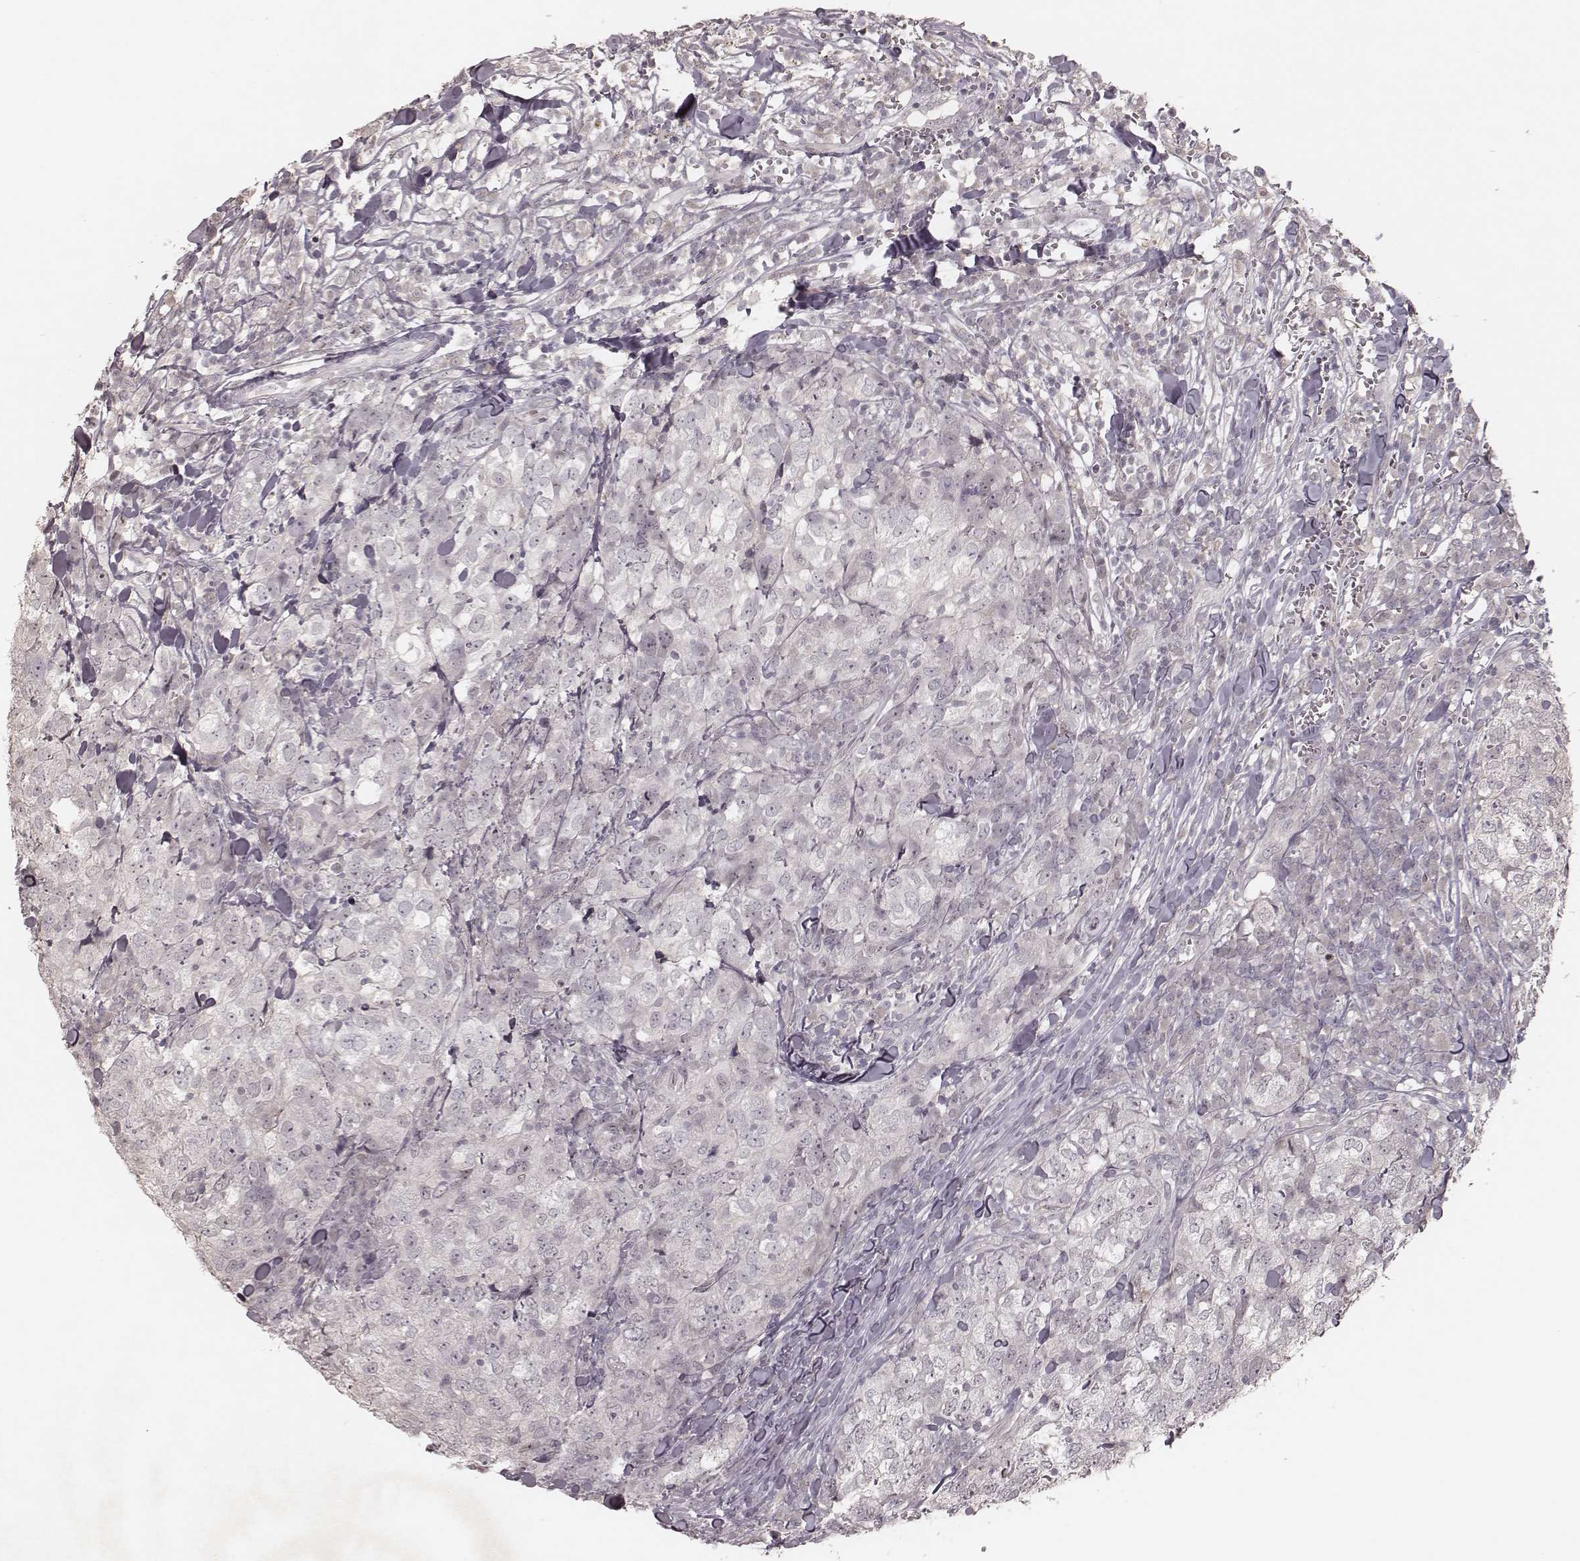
{"staining": {"intensity": "negative", "quantity": "none", "location": "none"}, "tissue": "breast cancer", "cell_type": "Tumor cells", "image_type": "cancer", "snomed": [{"axis": "morphology", "description": "Duct carcinoma"}, {"axis": "topography", "description": "Breast"}], "caption": "An IHC photomicrograph of invasive ductal carcinoma (breast) is shown. There is no staining in tumor cells of invasive ductal carcinoma (breast). (Stains: DAB immunohistochemistry with hematoxylin counter stain, Microscopy: brightfield microscopy at high magnification).", "gene": "FAM13B", "patient": {"sex": "female", "age": 30}}